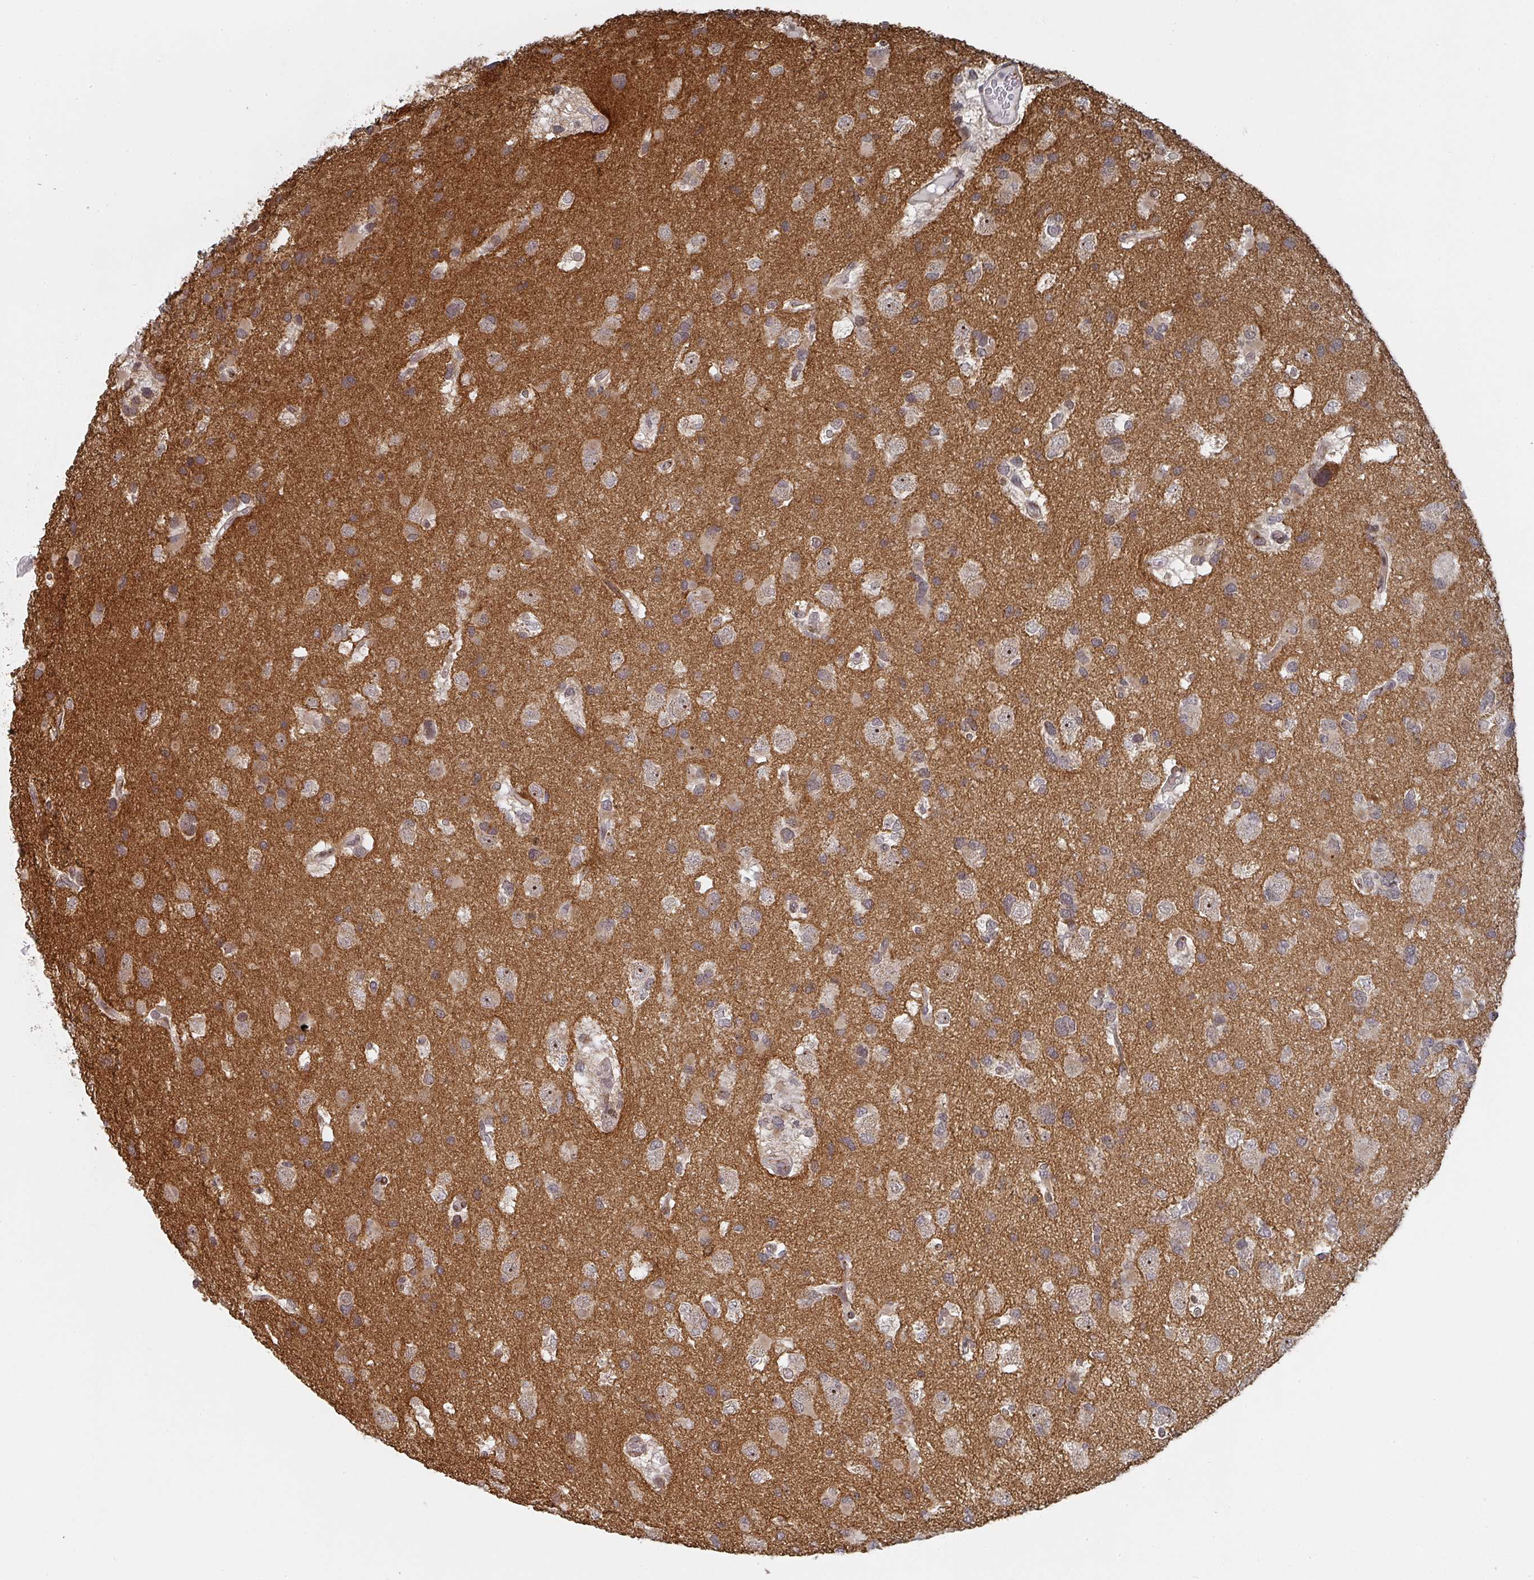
{"staining": {"intensity": "moderate", "quantity": "<25%", "location": "nuclear"}, "tissue": "glioma", "cell_type": "Tumor cells", "image_type": "cancer", "snomed": [{"axis": "morphology", "description": "Glioma, malignant, High grade"}, {"axis": "topography", "description": "Brain"}], "caption": "Glioma tissue reveals moderate nuclear staining in approximately <25% of tumor cells", "gene": "KIF1C", "patient": {"sex": "male", "age": 53}}